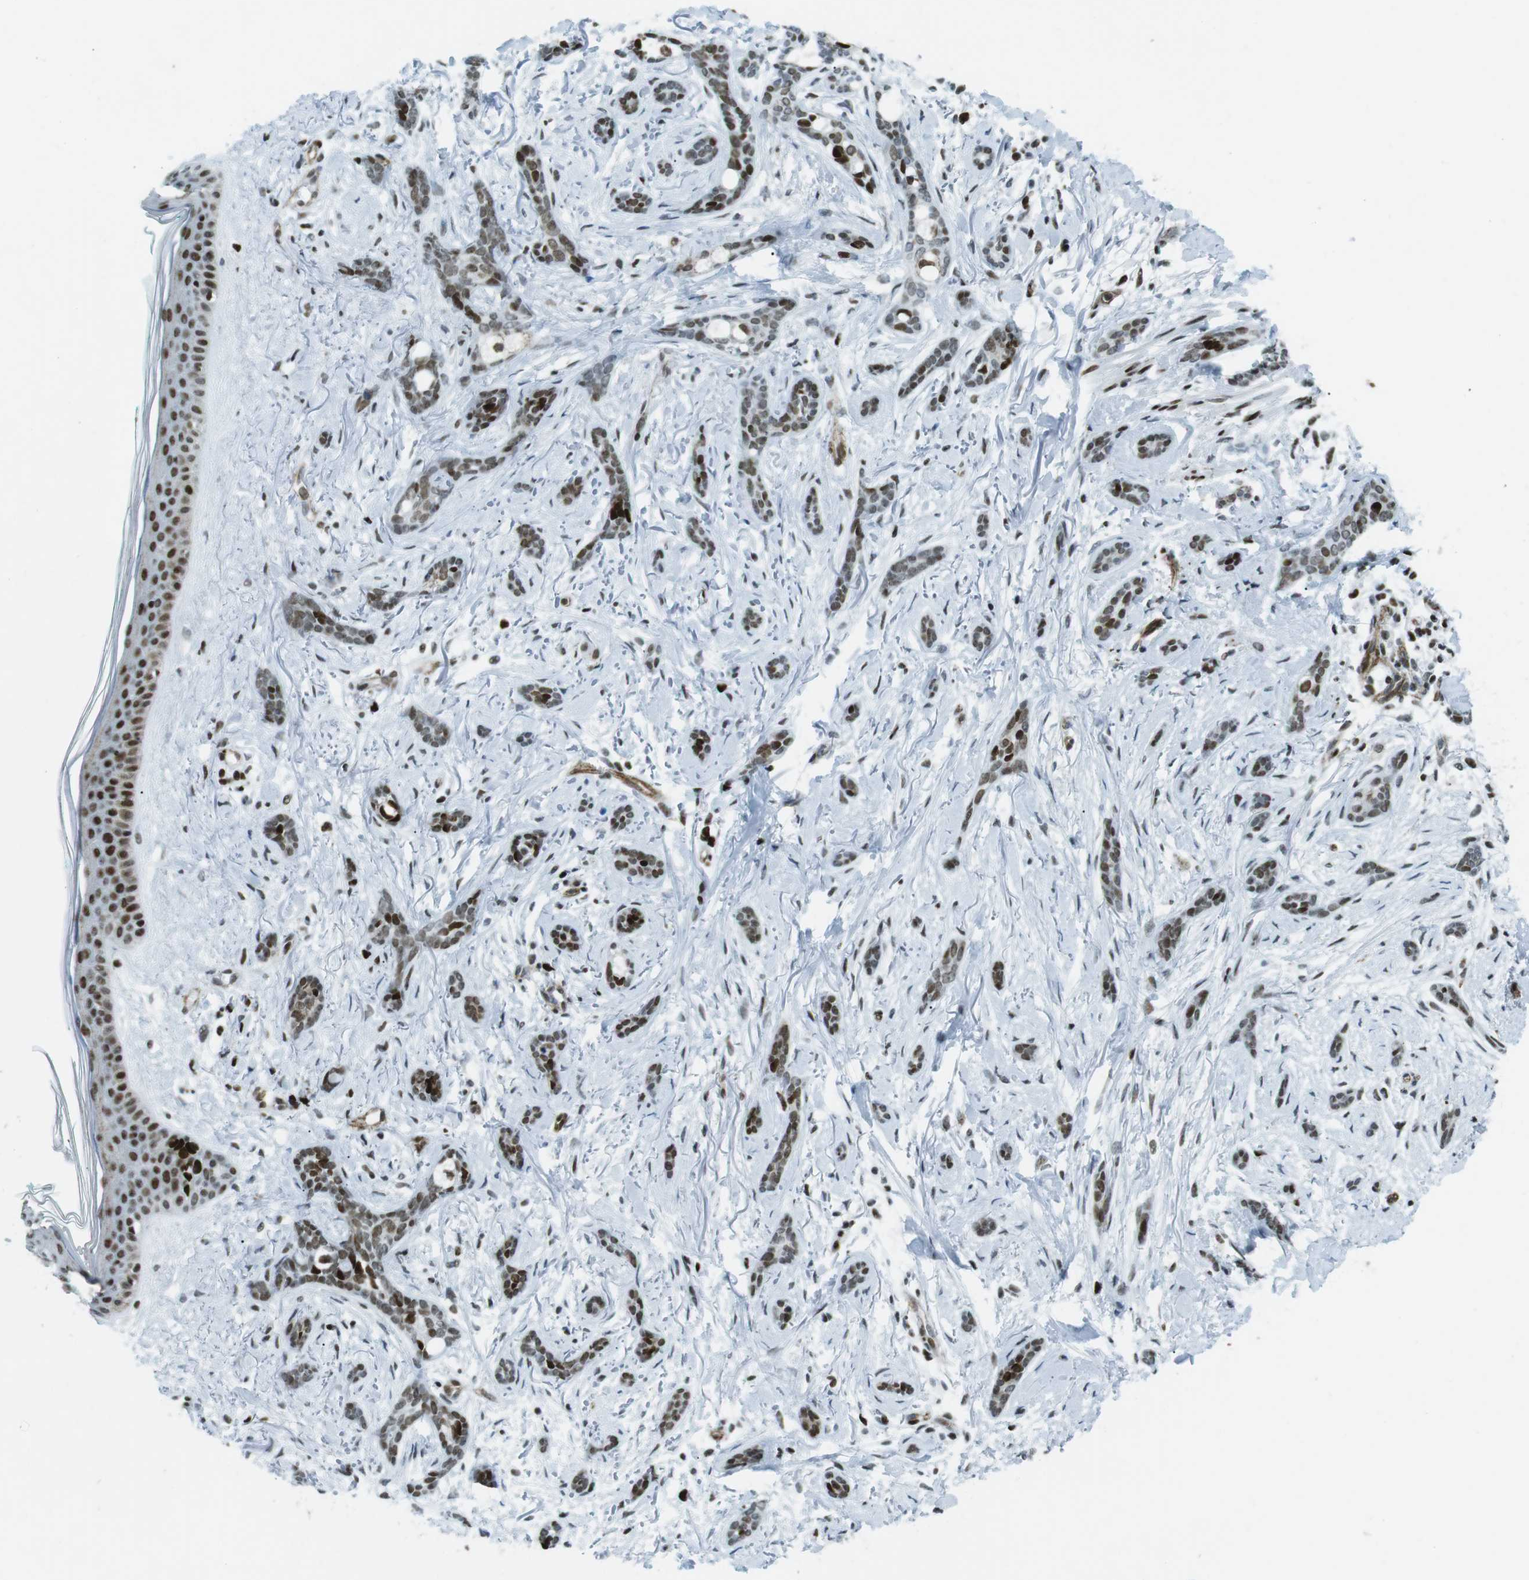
{"staining": {"intensity": "moderate", "quantity": "25%-75%", "location": "nuclear"}, "tissue": "skin cancer", "cell_type": "Tumor cells", "image_type": "cancer", "snomed": [{"axis": "morphology", "description": "Basal cell carcinoma"}, {"axis": "morphology", "description": "Adnexal tumor, benign"}, {"axis": "topography", "description": "Skin"}], "caption": "Skin cancer (basal cell carcinoma) stained with immunohistochemistry (IHC) shows moderate nuclear positivity in approximately 25%-75% of tumor cells.", "gene": "ARID1A", "patient": {"sex": "female", "age": 42}}